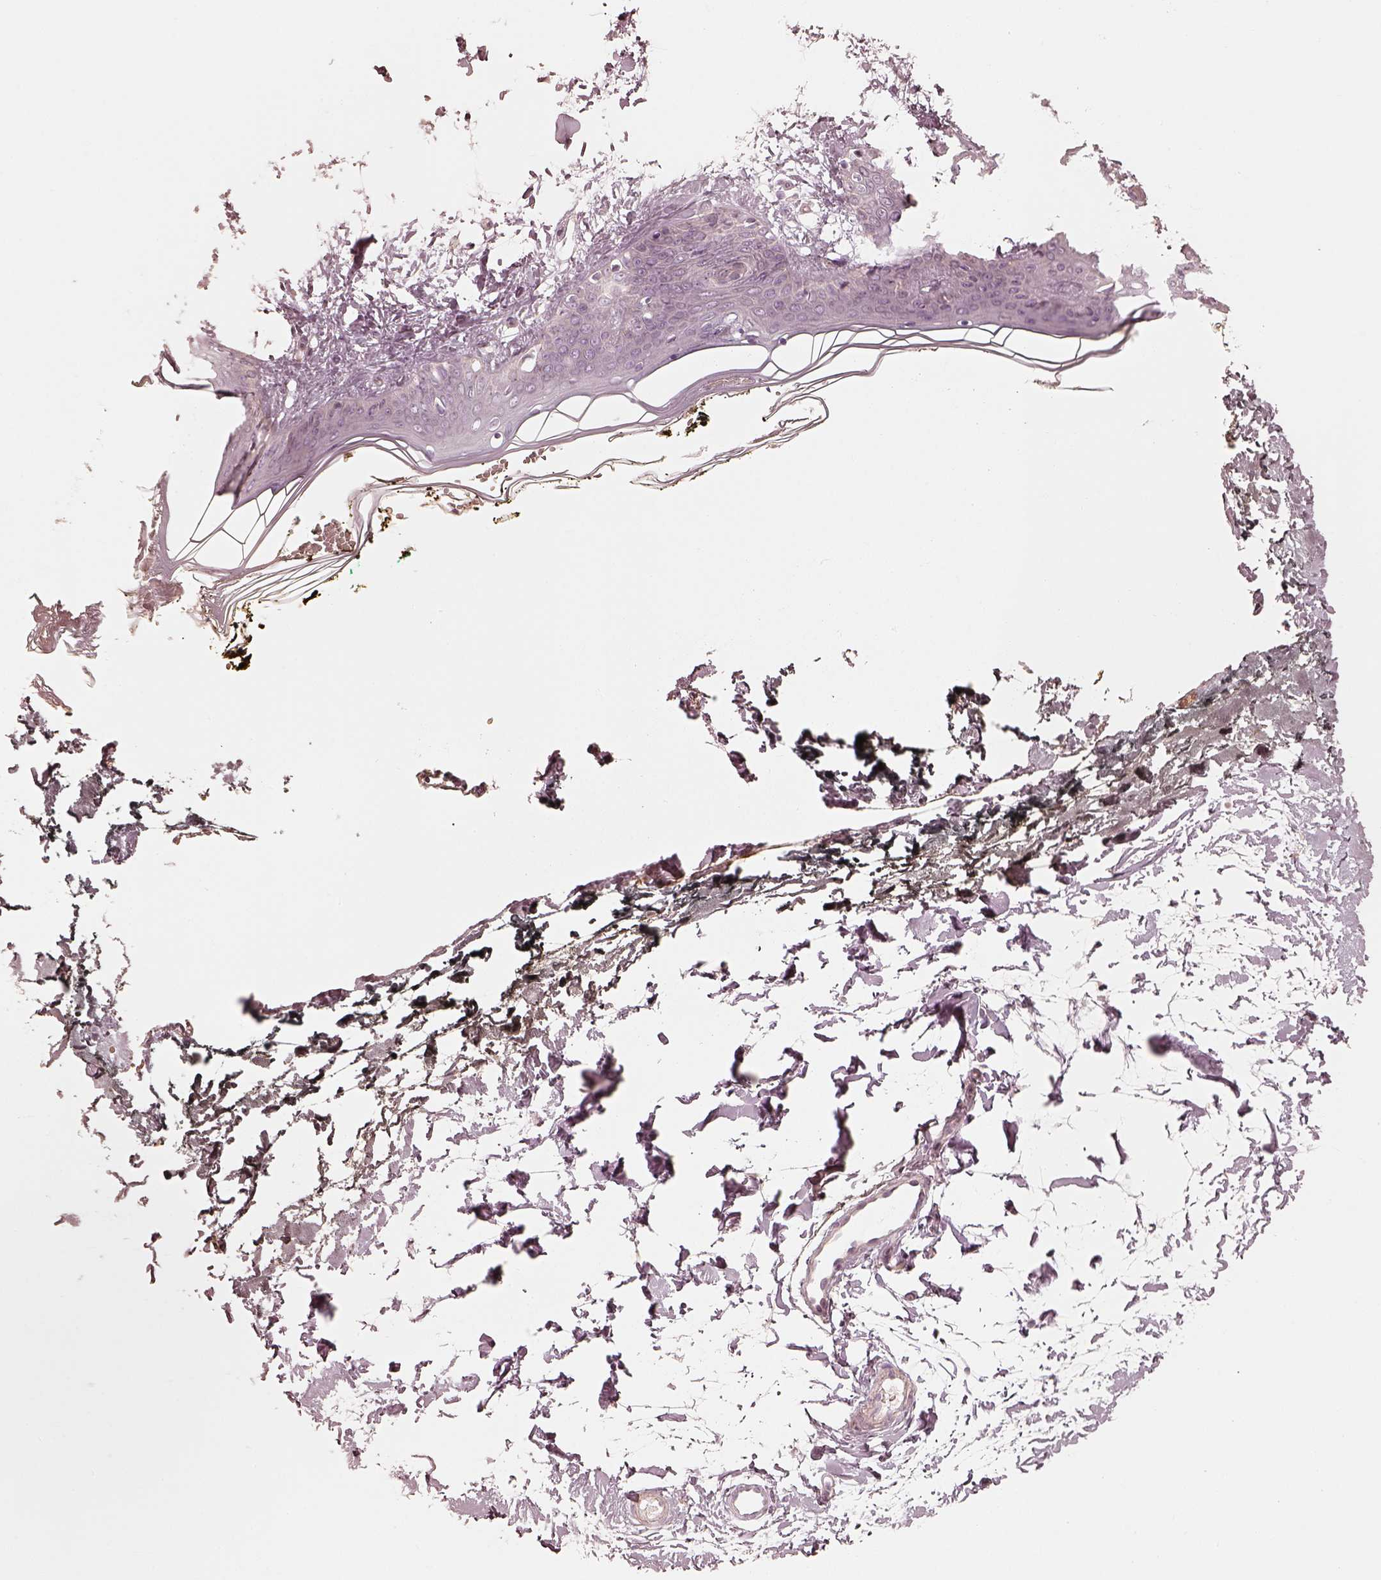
{"staining": {"intensity": "negative", "quantity": "none", "location": "none"}, "tissue": "skin", "cell_type": "Fibroblasts", "image_type": "normal", "snomed": [{"axis": "morphology", "description": "Normal tissue, NOS"}, {"axis": "topography", "description": "Skin"}], "caption": "The image reveals no staining of fibroblasts in unremarkable skin. (Stains: DAB (3,3'-diaminobenzidine) immunohistochemistry with hematoxylin counter stain, Microscopy: brightfield microscopy at high magnification).", "gene": "FMNL2", "patient": {"sex": "female", "age": 34}}